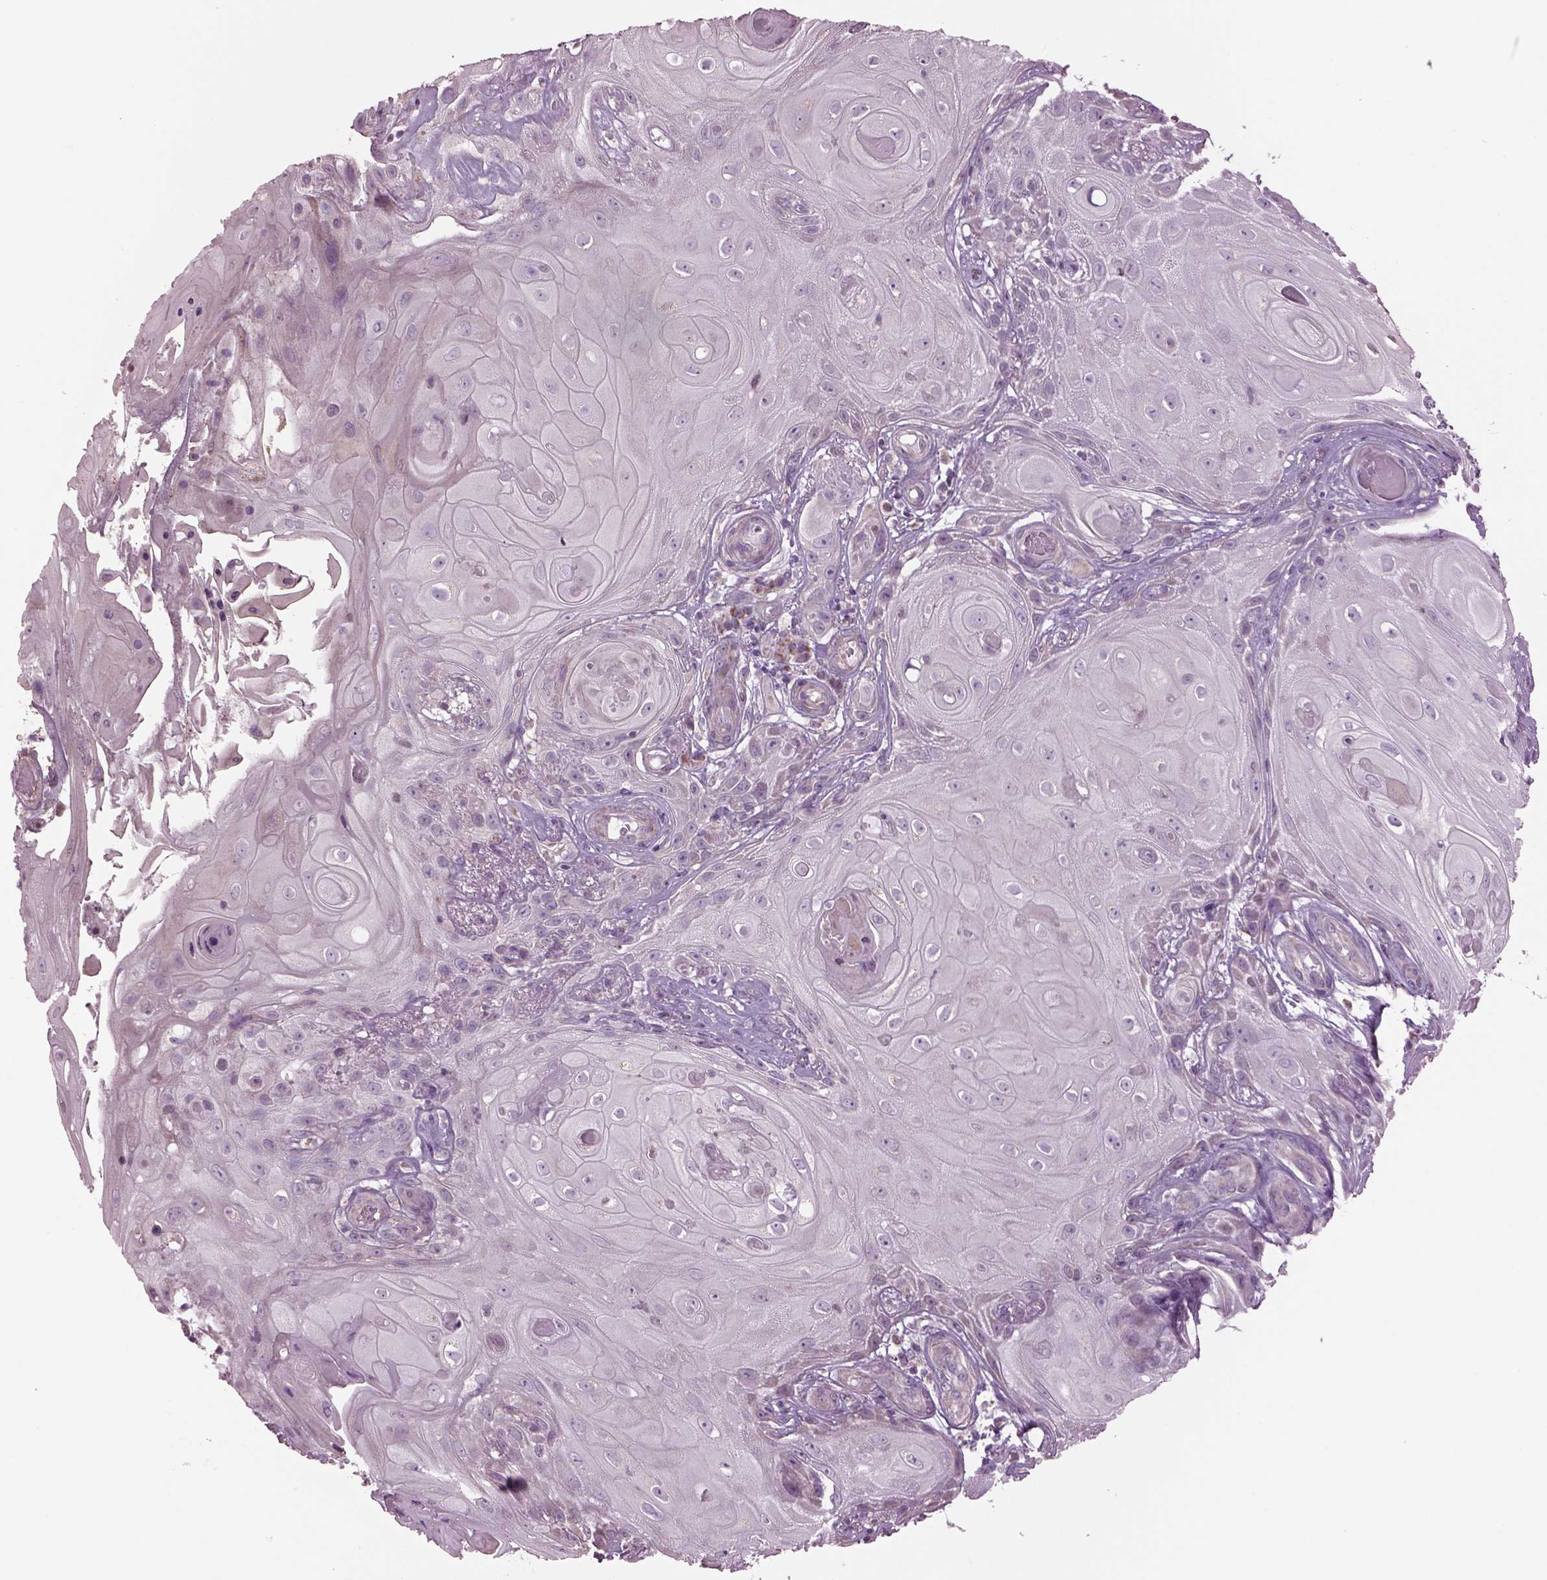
{"staining": {"intensity": "negative", "quantity": "none", "location": "none"}, "tissue": "skin cancer", "cell_type": "Tumor cells", "image_type": "cancer", "snomed": [{"axis": "morphology", "description": "Squamous cell carcinoma, NOS"}, {"axis": "topography", "description": "Skin"}], "caption": "A micrograph of squamous cell carcinoma (skin) stained for a protein reveals no brown staining in tumor cells.", "gene": "SPATA7", "patient": {"sex": "male", "age": 62}}